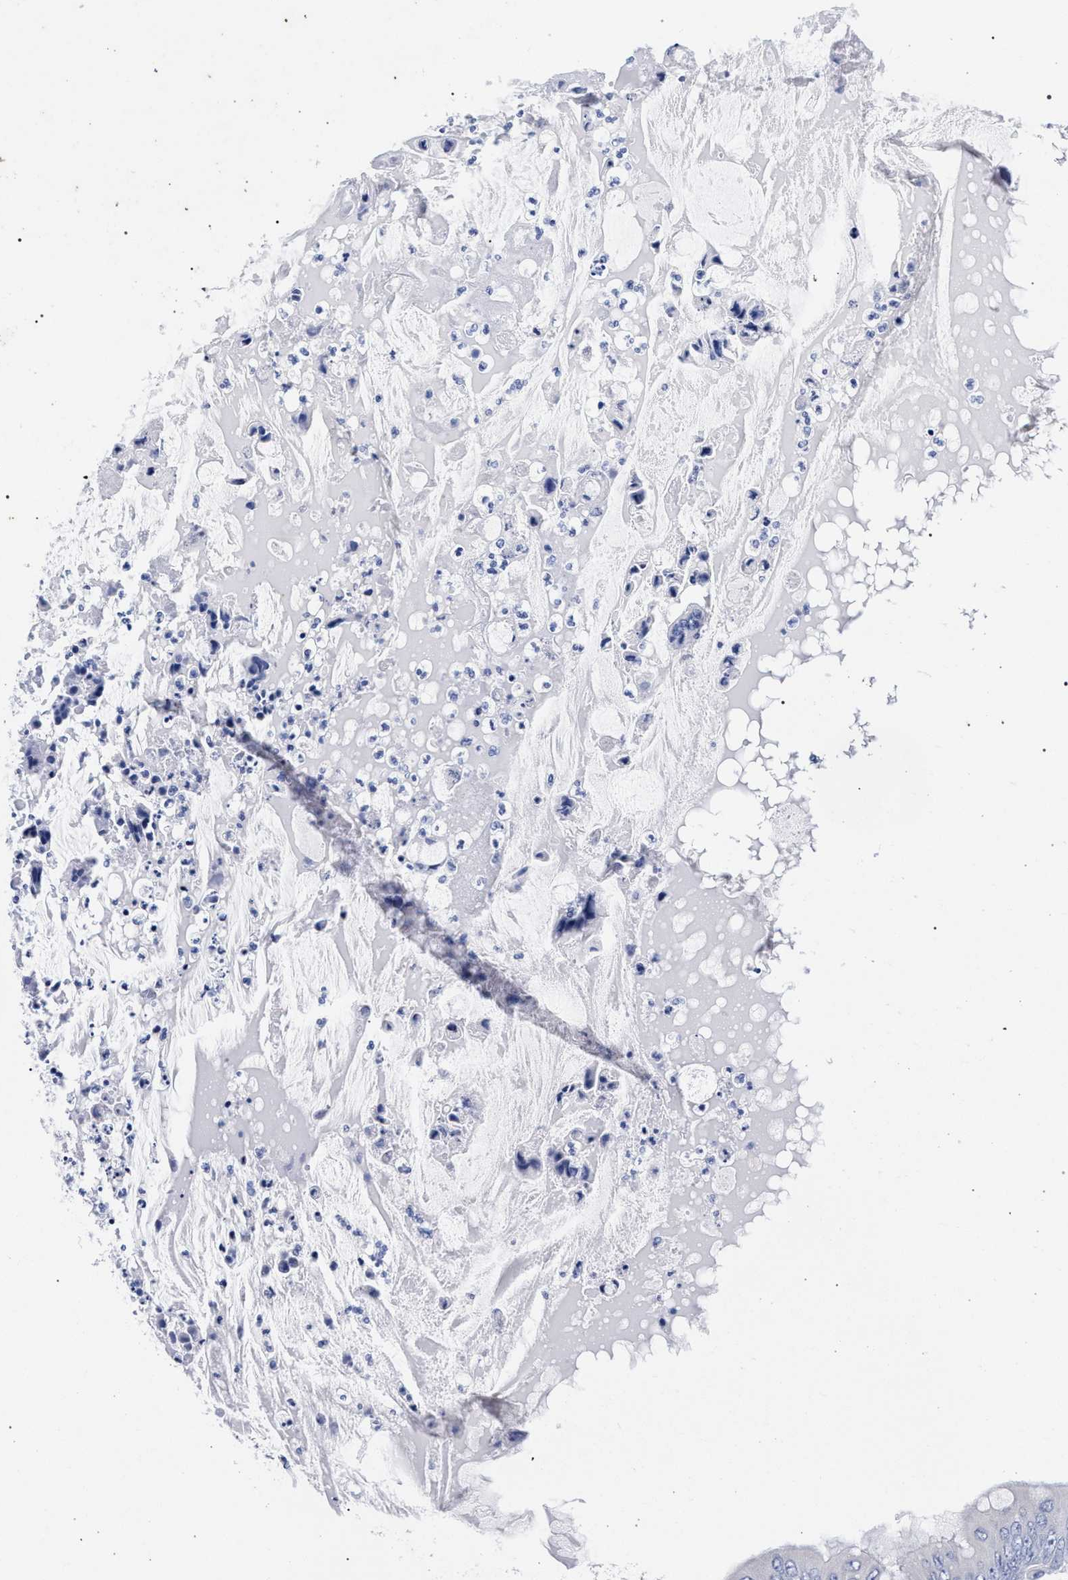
{"staining": {"intensity": "negative", "quantity": "none", "location": "none"}, "tissue": "colorectal cancer", "cell_type": "Tumor cells", "image_type": "cancer", "snomed": [{"axis": "morphology", "description": "Normal tissue, NOS"}, {"axis": "morphology", "description": "Adenocarcinoma, NOS"}, {"axis": "topography", "description": "Rectum"}, {"axis": "topography", "description": "Peripheral nerve tissue"}], "caption": "DAB (3,3'-diaminobenzidine) immunohistochemical staining of colorectal cancer (adenocarcinoma) exhibits no significant expression in tumor cells.", "gene": "AKAP4", "patient": {"sex": "female", "age": 77}}